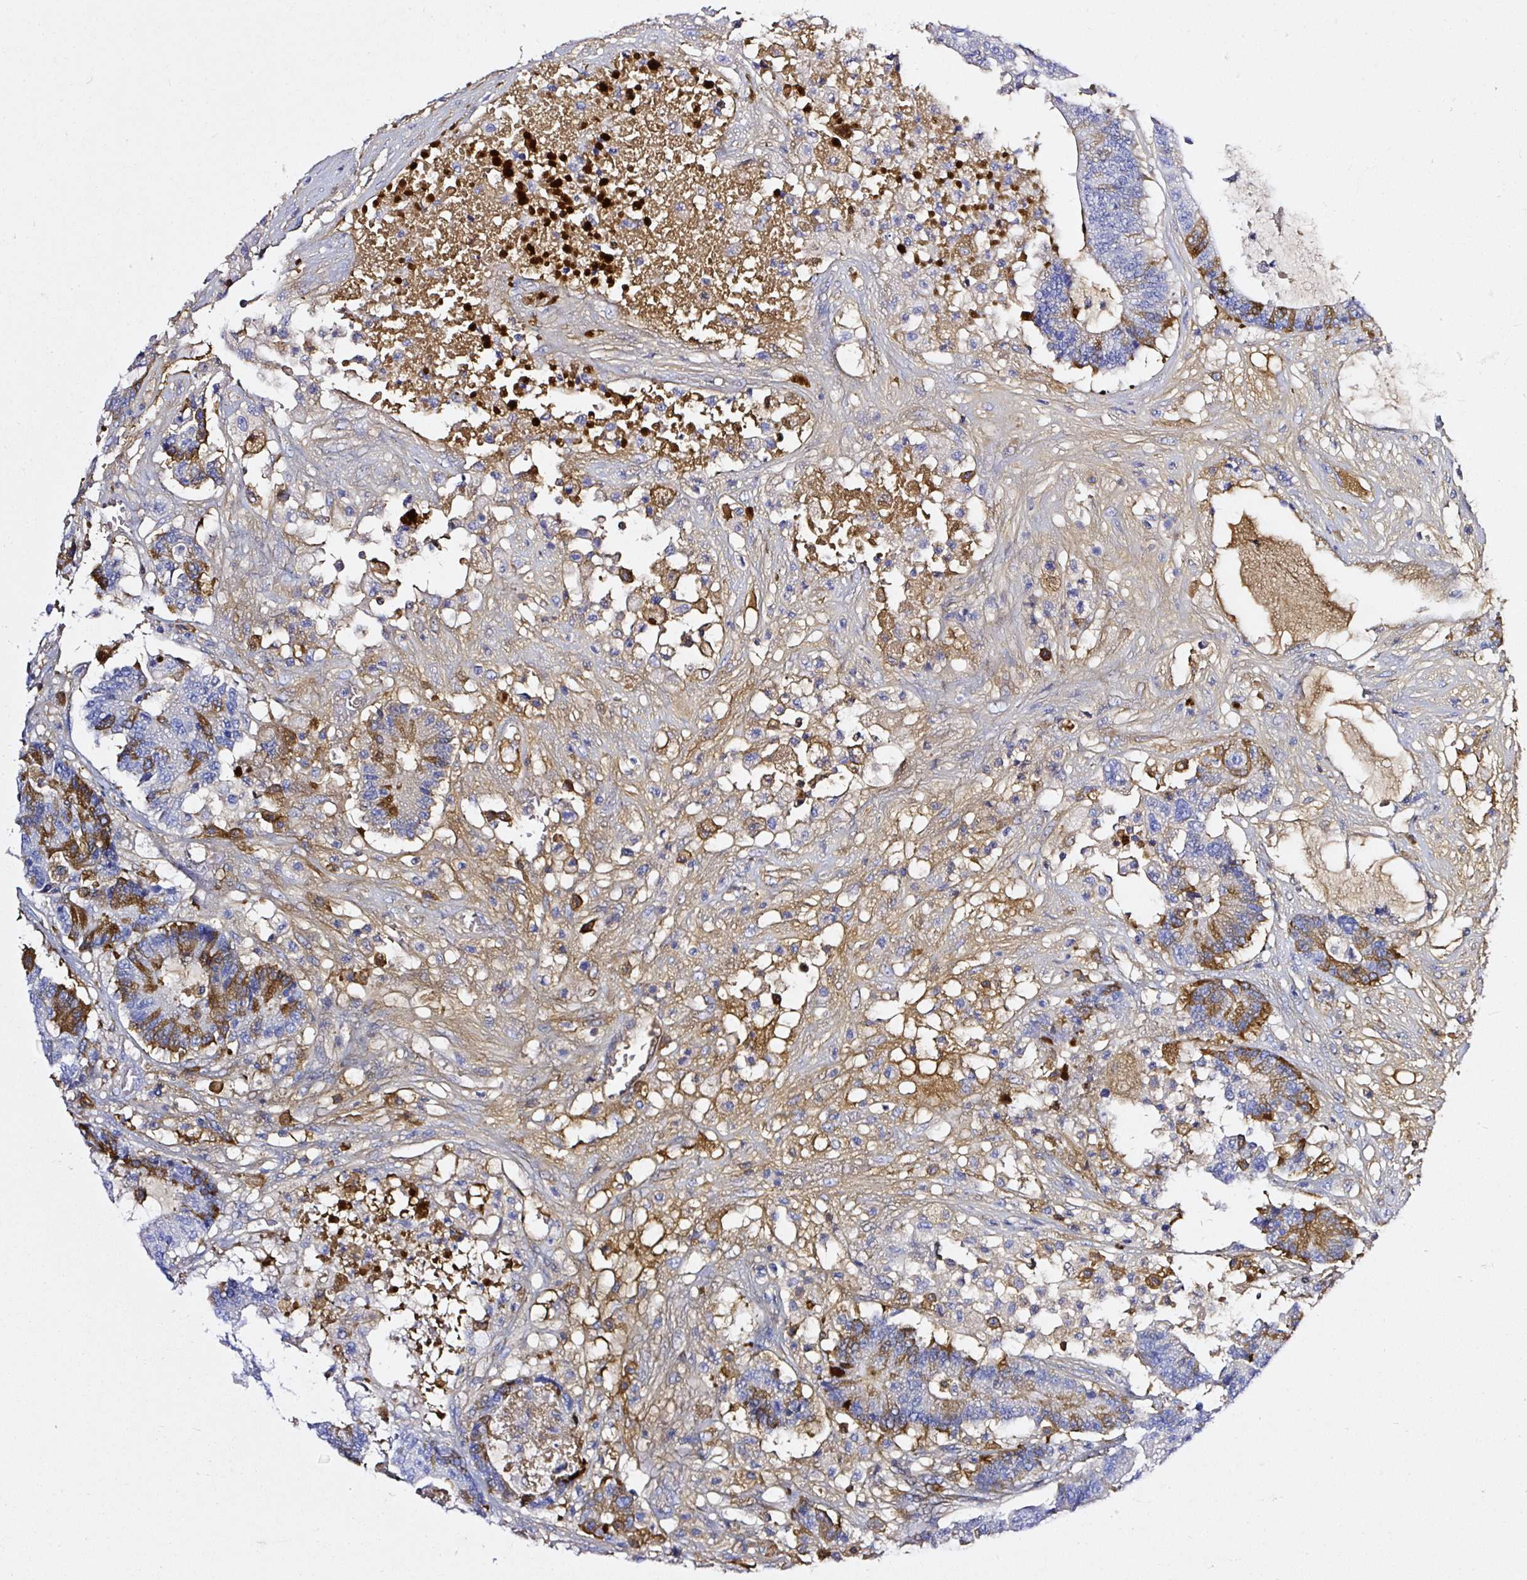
{"staining": {"intensity": "moderate", "quantity": "<25%", "location": "cytoplasmic/membranous"}, "tissue": "colorectal cancer", "cell_type": "Tumor cells", "image_type": "cancer", "snomed": [{"axis": "morphology", "description": "Adenocarcinoma, NOS"}, {"axis": "topography", "description": "Colon"}], "caption": "Immunohistochemistry (IHC) of colorectal cancer demonstrates low levels of moderate cytoplasmic/membranous expression in about <25% of tumor cells.", "gene": "CLEC3B", "patient": {"sex": "female", "age": 84}}